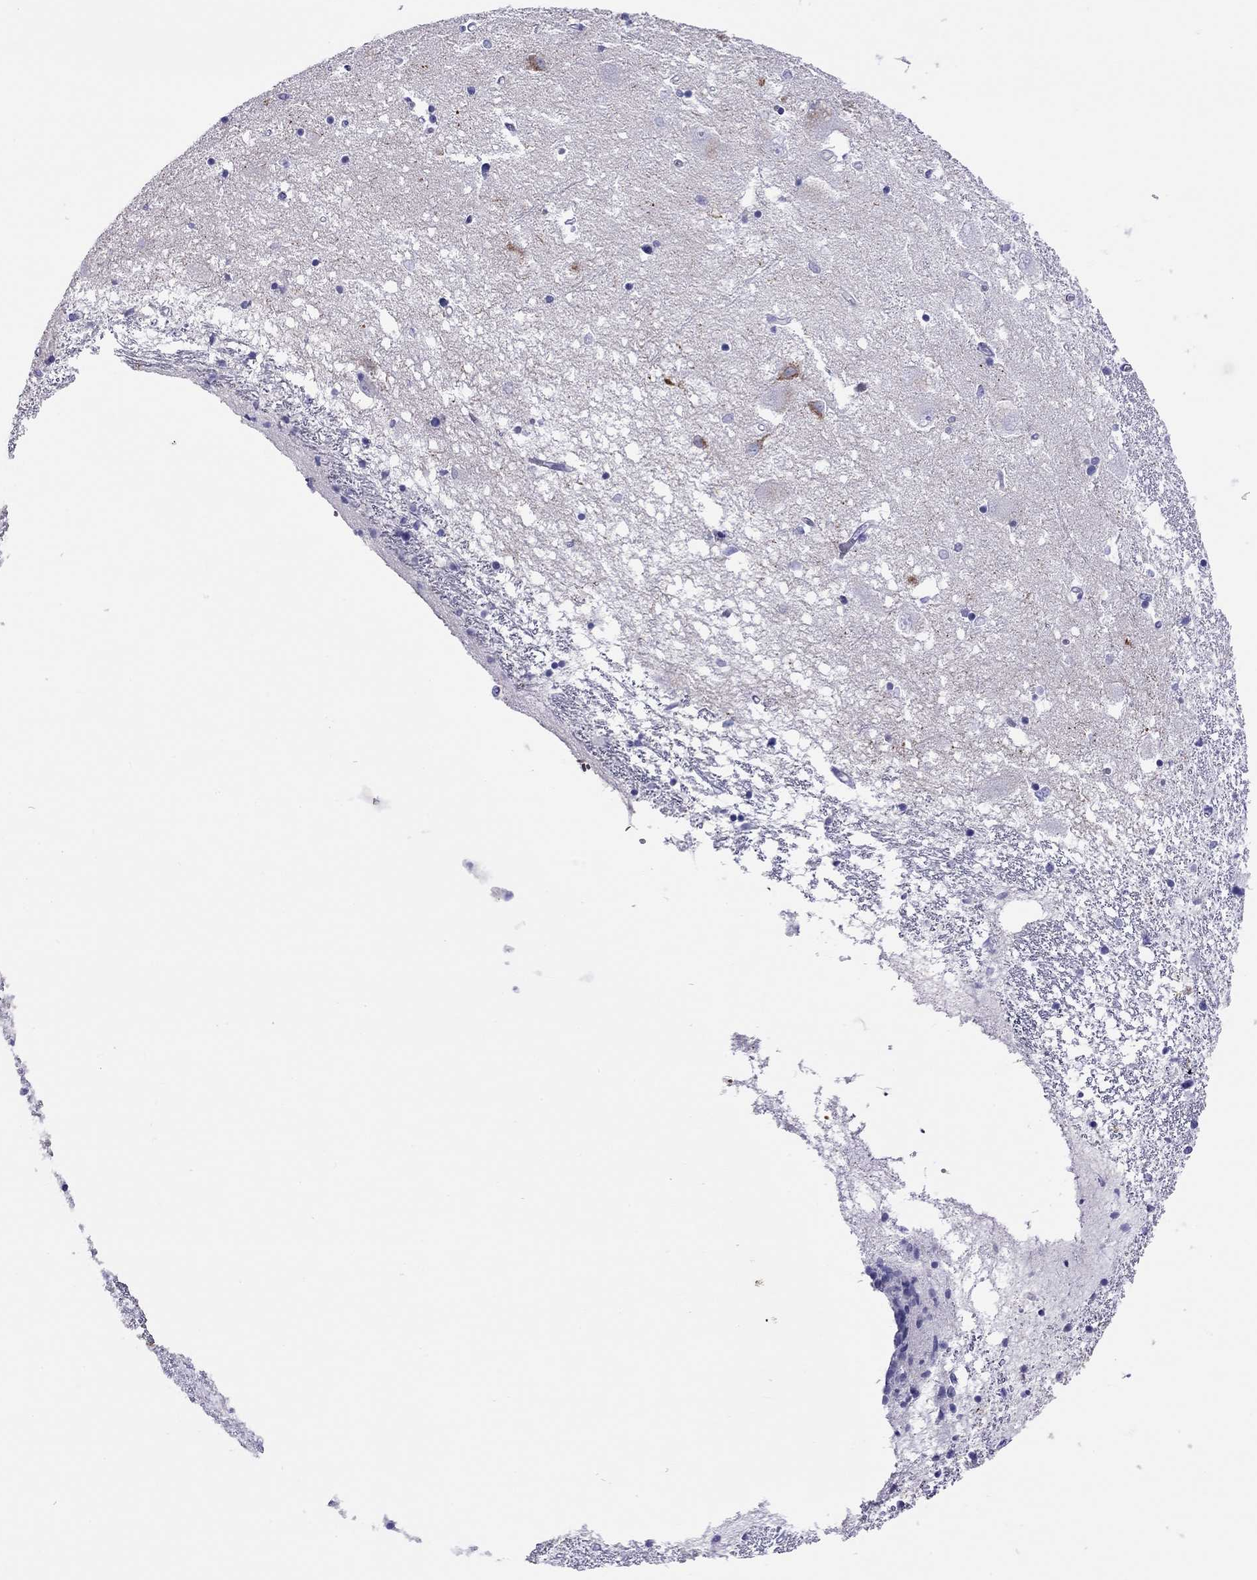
{"staining": {"intensity": "negative", "quantity": "none", "location": "none"}, "tissue": "caudate", "cell_type": "Glial cells", "image_type": "normal", "snomed": [{"axis": "morphology", "description": "Normal tissue, NOS"}, {"axis": "topography", "description": "Lateral ventricle wall"}], "caption": "Caudate stained for a protein using IHC demonstrates no expression glial cells.", "gene": "PTPRN", "patient": {"sex": "female", "age": 71}}